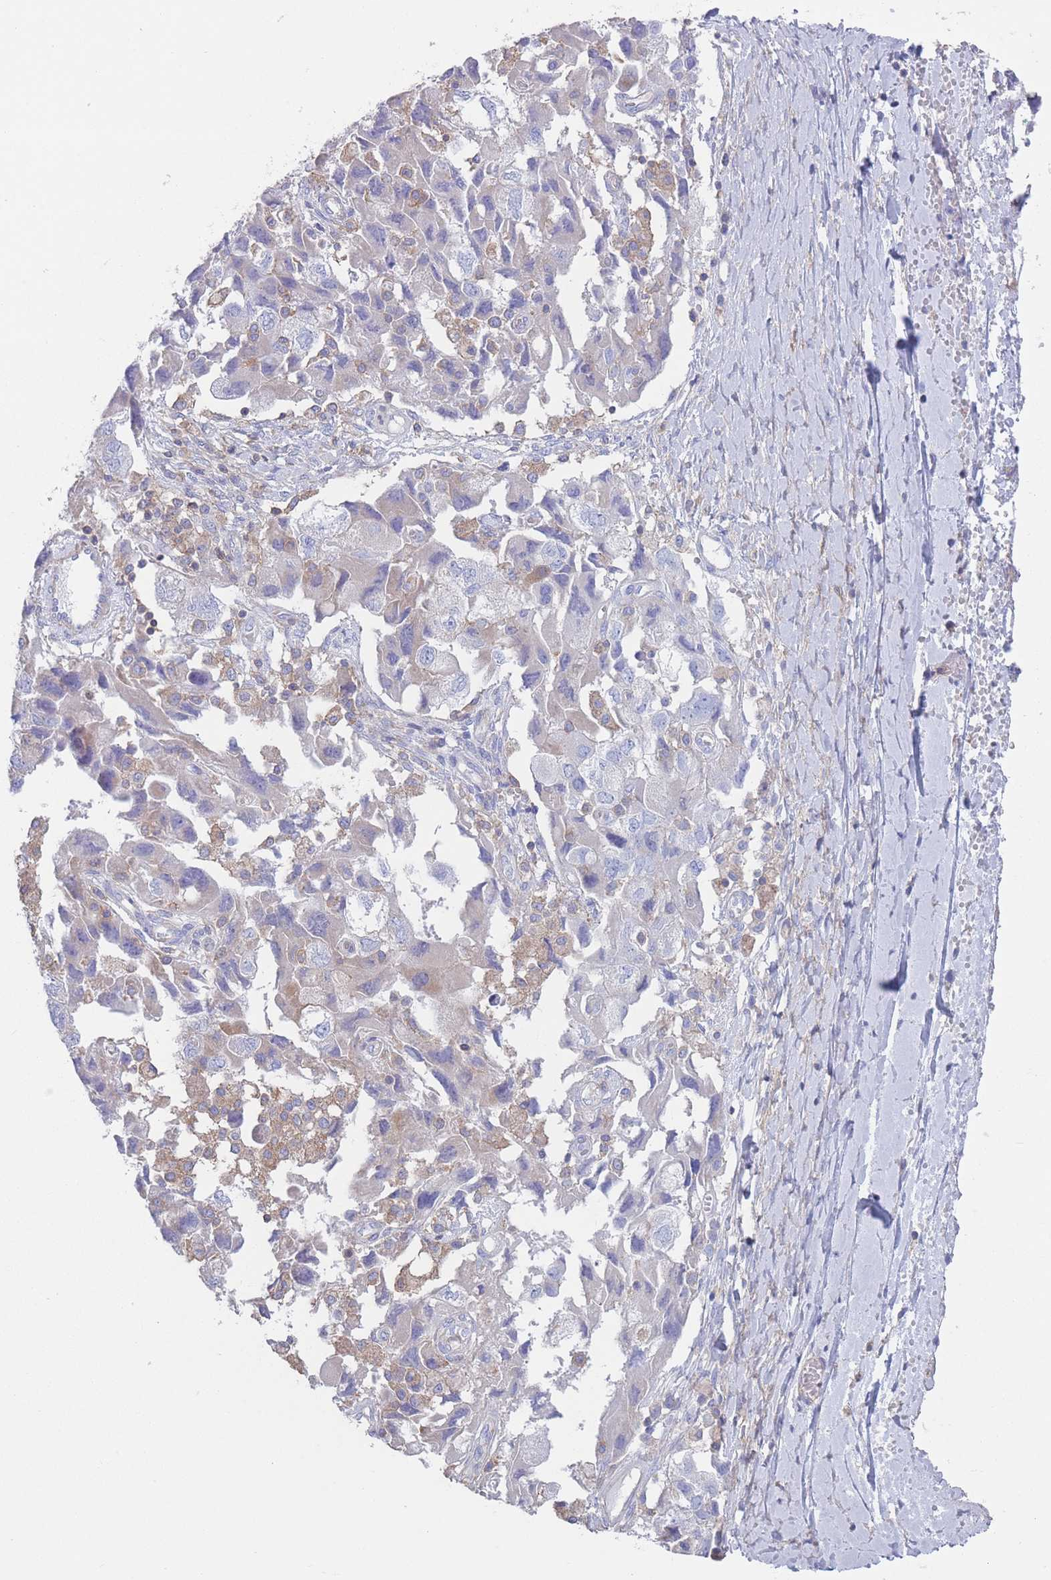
{"staining": {"intensity": "negative", "quantity": "none", "location": "none"}, "tissue": "ovarian cancer", "cell_type": "Tumor cells", "image_type": "cancer", "snomed": [{"axis": "morphology", "description": "Carcinoma, NOS"}, {"axis": "morphology", "description": "Cystadenocarcinoma, serous, NOS"}, {"axis": "topography", "description": "Ovary"}], "caption": "This histopathology image is of ovarian cancer (carcinoma) stained with immunohistochemistry (IHC) to label a protein in brown with the nuclei are counter-stained blue. There is no expression in tumor cells.", "gene": "ADH1A", "patient": {"sex": "female", "age": 69}}